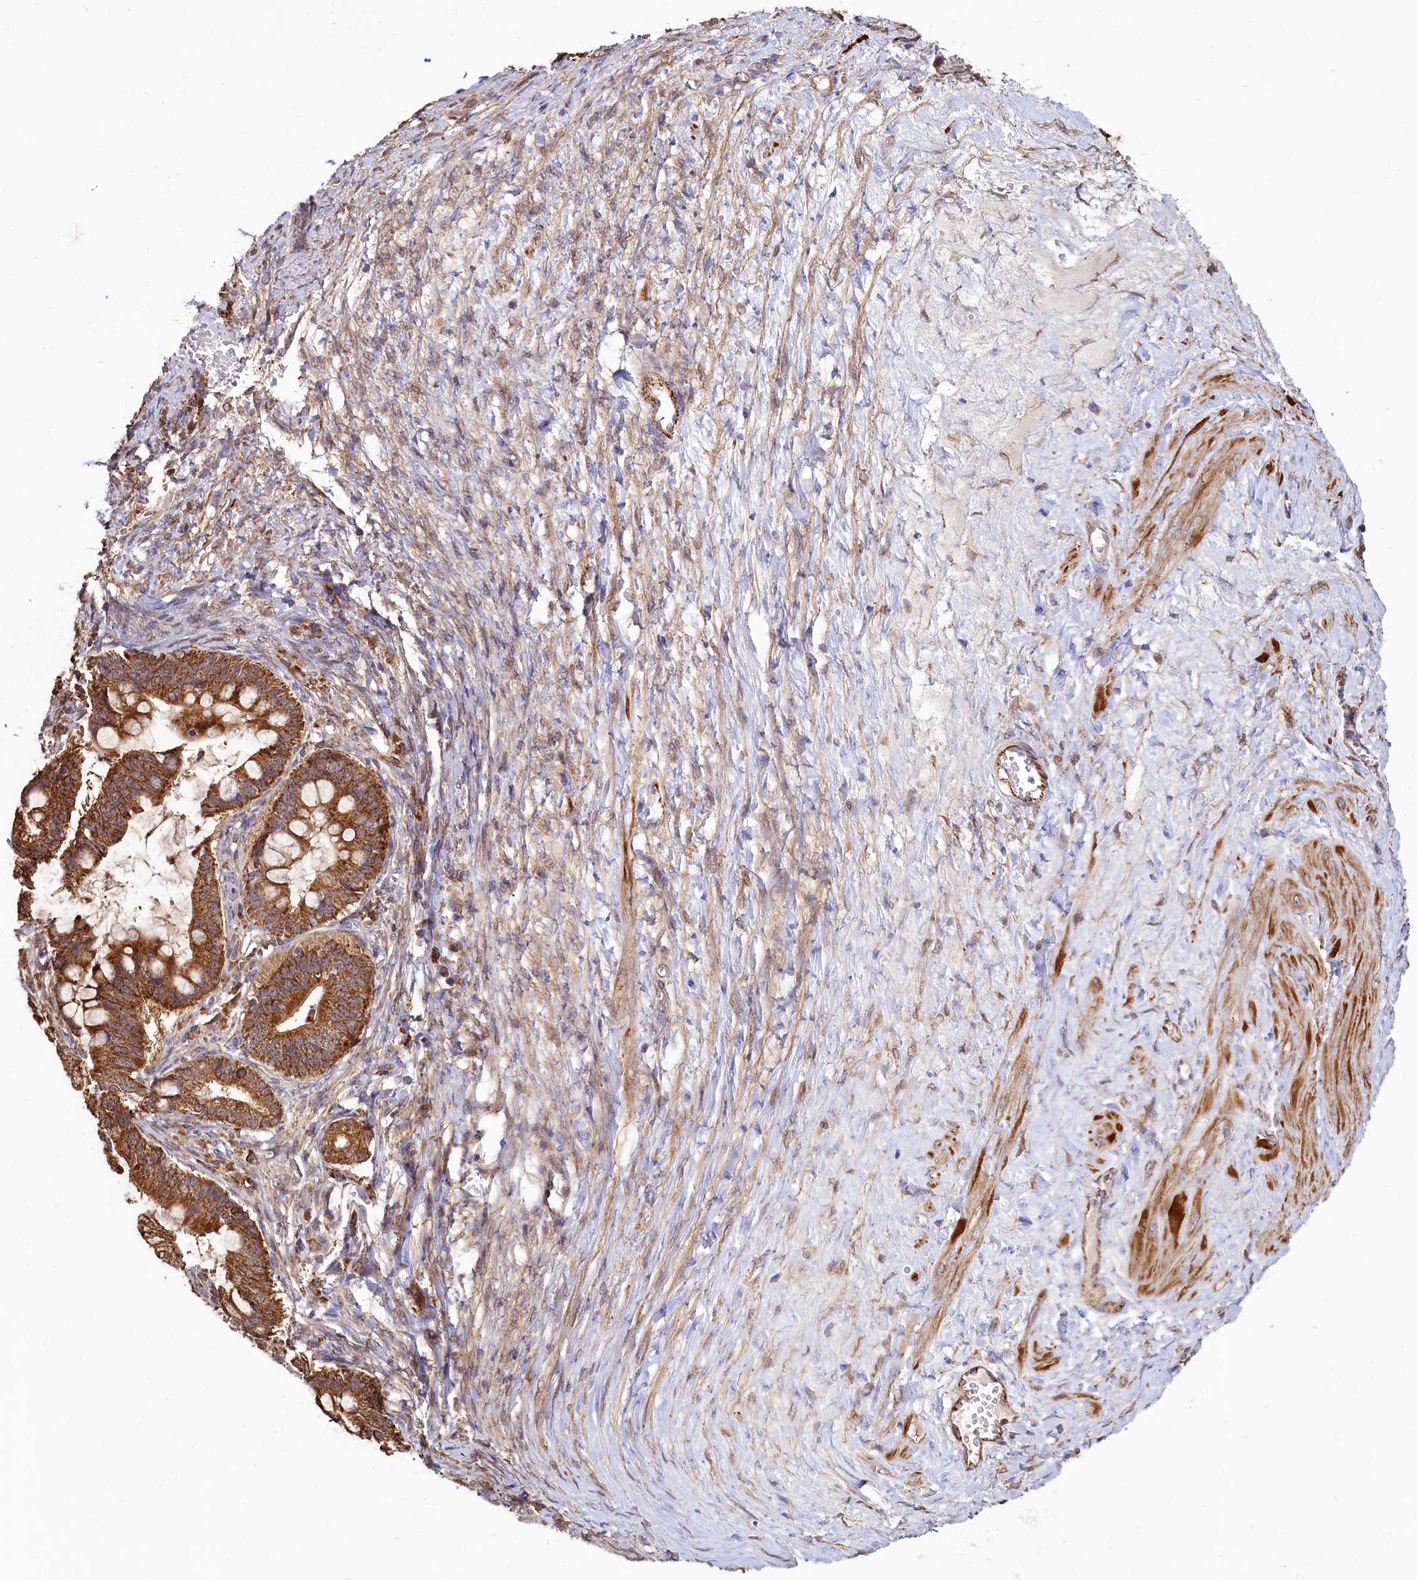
{"staining": {"intensity": "strong", "quantity": ">75%", "location": "cytoplasmic/membranous"}, "tissue": "ovarian cancer", "cell_type": "Tumor cells", "image_type": "cancer", "snomed": [{"axis": "morphology", "description": "Cystadenocarcinoma, mucinous, NOS"}, {"axis": "topography", "description": "Ovary"}], "caption": "A high amount of strong cytoplasmic/membranous positivity is identified in approximately >75% of tumor cells in ovarian mucinous cystadenocarcinoma tissue. Using DAB (3,3'-diaminobenzidine) (brown) and hematoxylin (blue) stains, captured at high magnification using brightfield microscopy.", "gene": "ASTE1", "patient": {"sex": "female", "age": 73}}